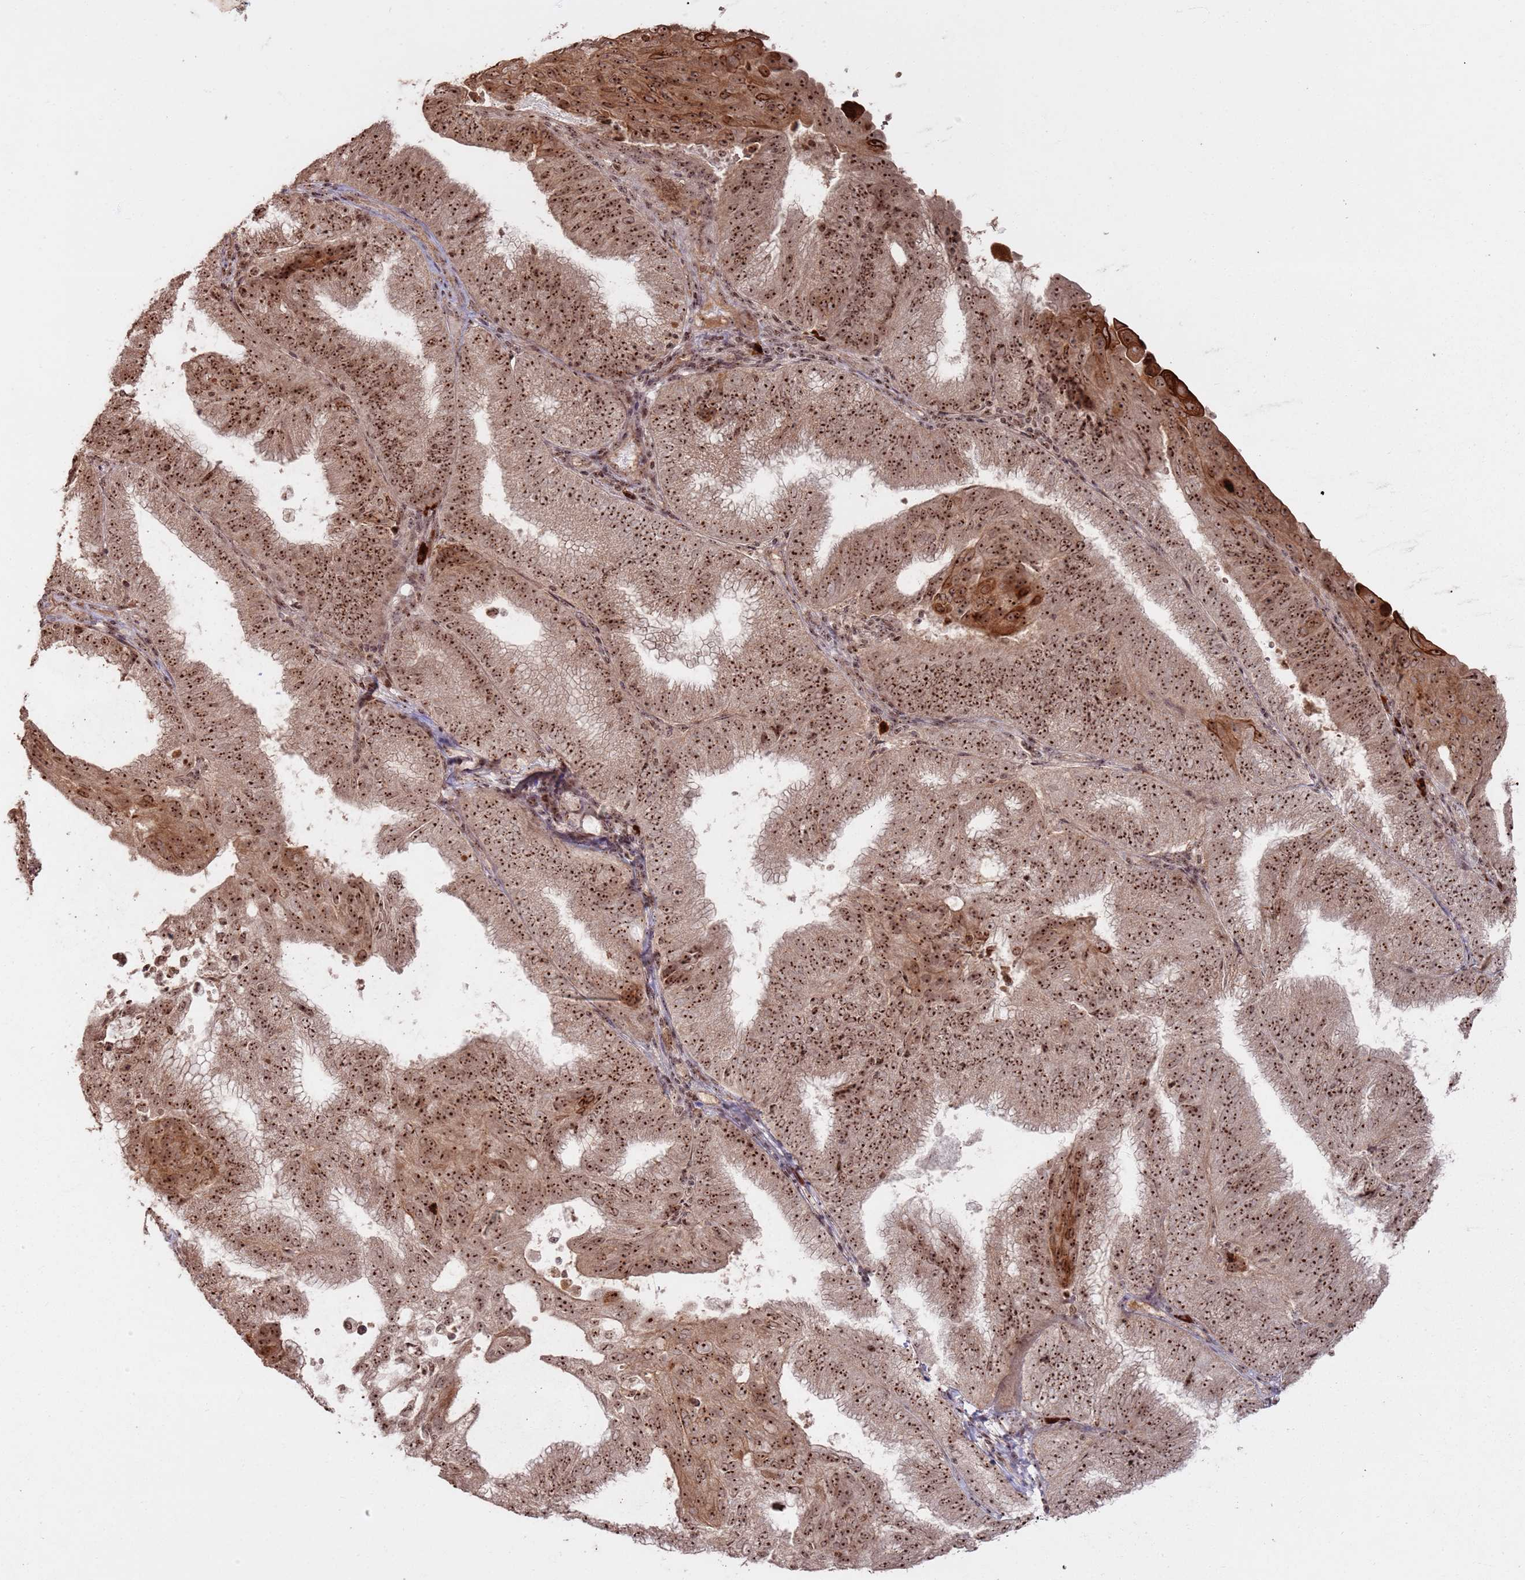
{"staining": {"intensity": "strong", "quantity": ">75%", "location": "cytoplasmic/membranous,nuclear"}, "tissue": "endometrial cancer", "cell_type": "Tumor cells", "image_type": "cancer", "snomed": [{"axis": "morphology", "description": "Adenocarcinoma, NOS"}, {"axis": "topography", "description": "Endometrium"}], "caption": "Protein expression analysis of adenocarcinoma (endometrial) displays strong cytoplasmic/membranous and nuclear staining in approximately >75% of tumor cells. Ihc stains the protein of interest in brown and the nuclei are stained blue.", "gene": "UTP11", "patient": {"sex": "female", "age": 49}}